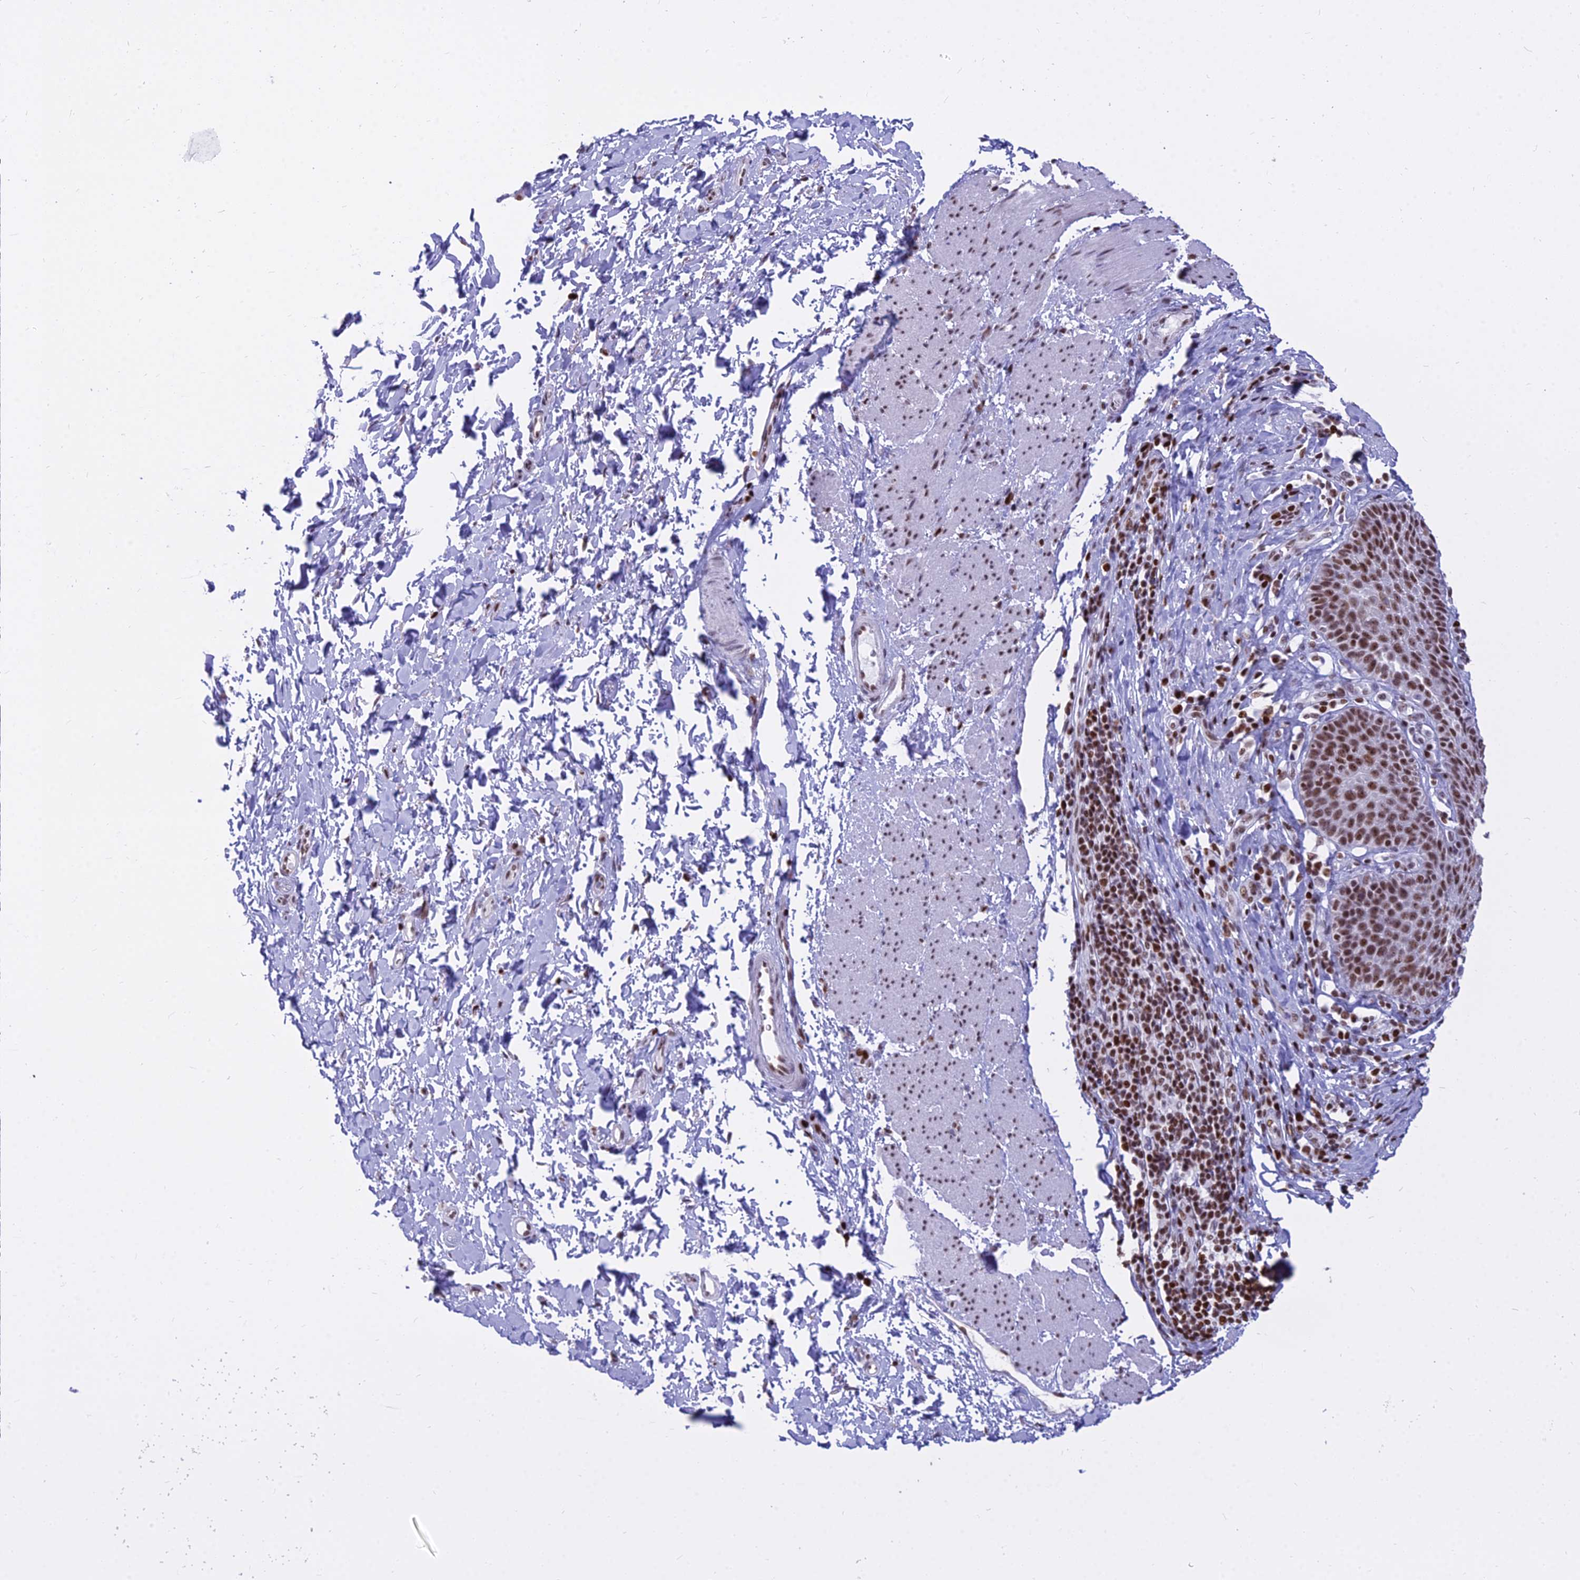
{"staining": {"intensity": "strong", "quantity": "25%-75%", "location": "nuclear"}, "tissue": "esophagus", "cell_type": "Squamous epithelial cells", "image_type": "normal", "snomed": [{"axis": "morphology", "description": "Normal tissue, NOS"}, {"axis": "topography", "description": "Esophagus"}], "caption": "Immunohistochemical staining of normal esophagus exhibits high levels of strong nuclear staining in about 25%-75% of squamous epithelial cells.", "gene": "PARP1", "patient": {"sex": "female", "age": 61}}